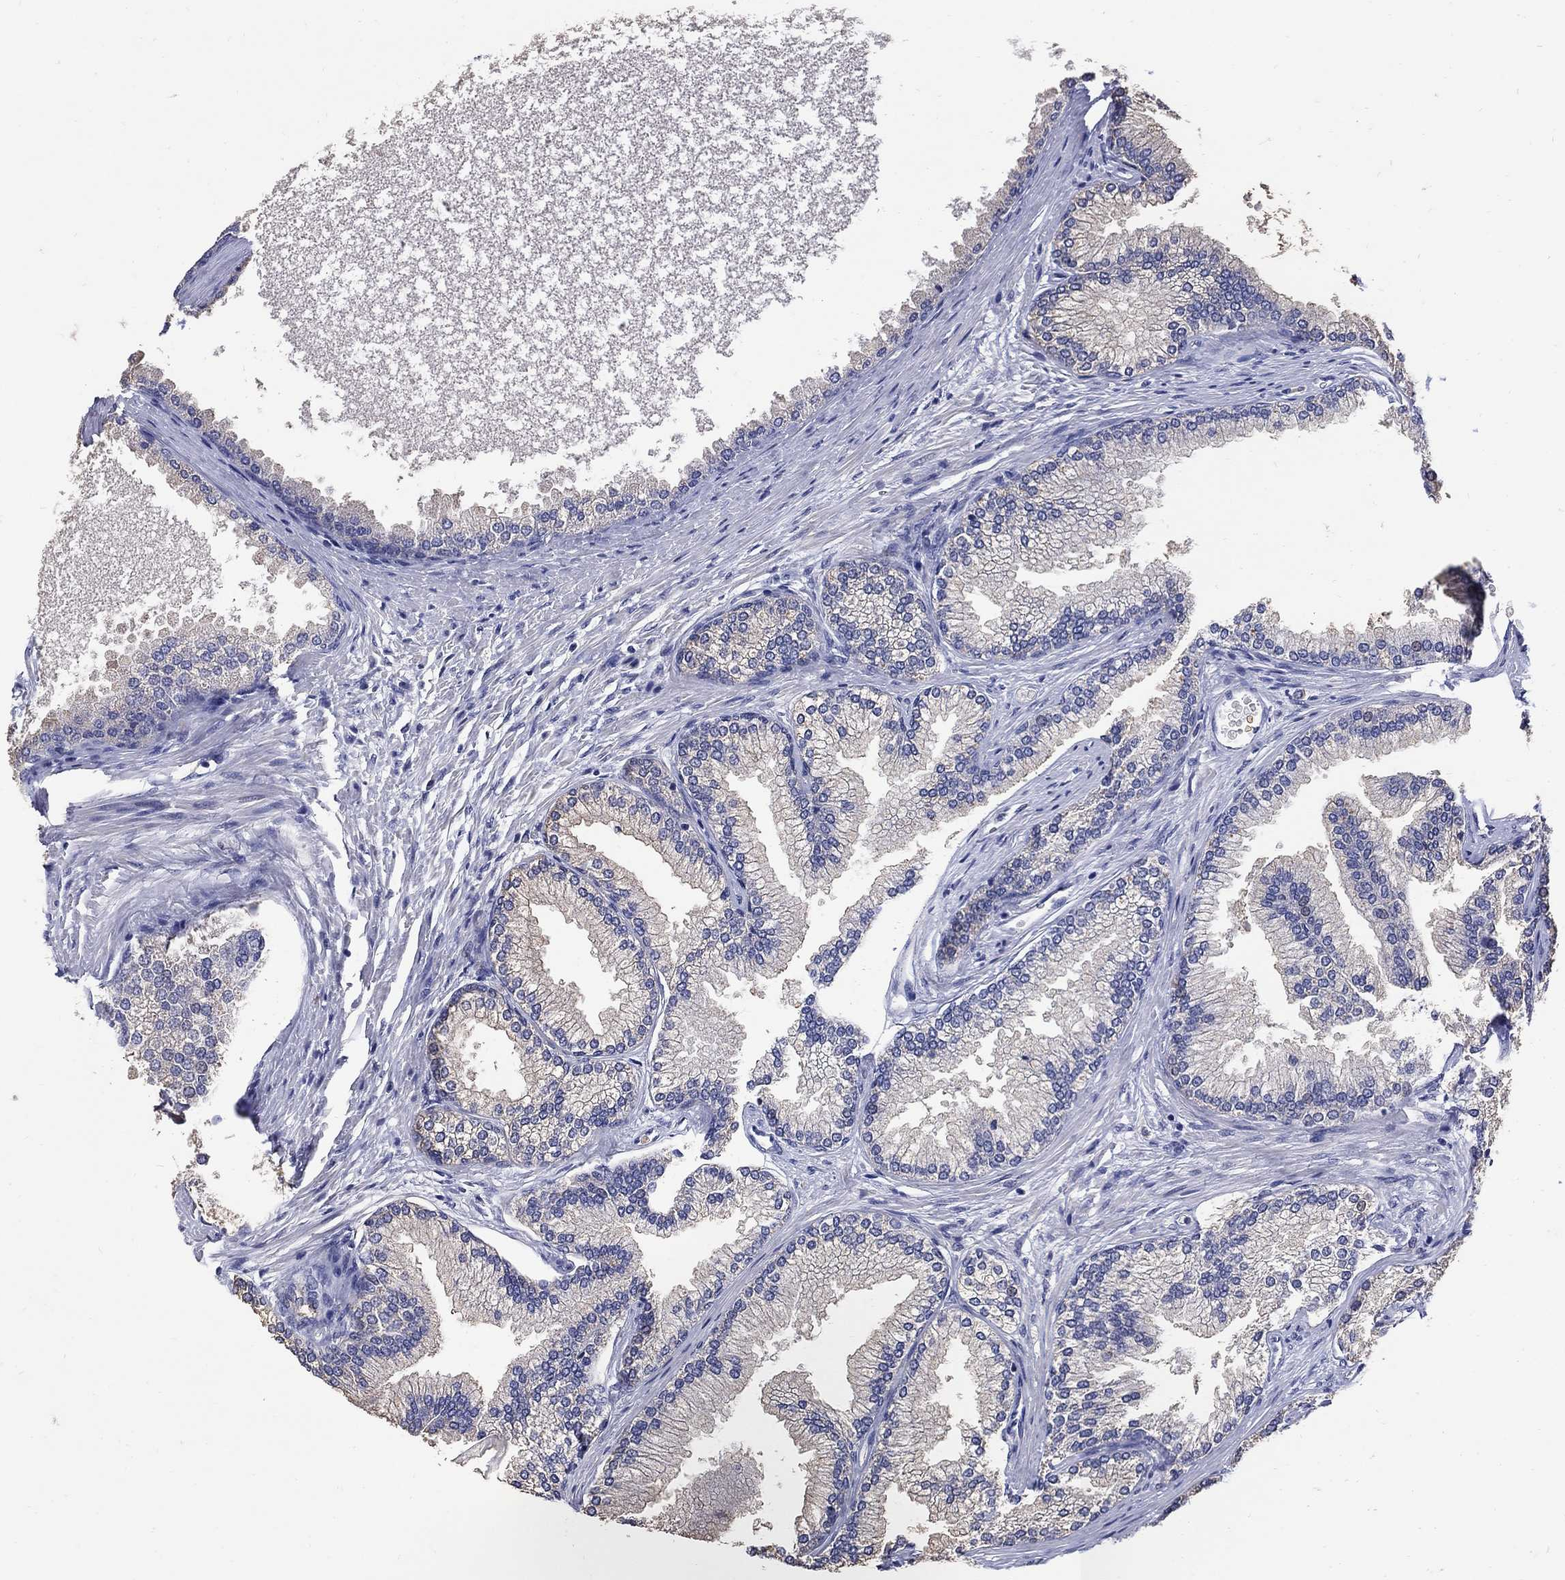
{"staining": {"intensity": "weak", "quantity": "<25%", "location": "nuclear"}, "tissue": "prostate", "cell_type": "Glandular cells", "image_type": "normal", "snomed": [{"axis": "morphology", "description": "Normal tissue, NOS"}, {"axis": "topography", "description": "Prostate"}], "caption": "The immunohistochemistry (IHC) histopathology image has no significant staining in glandular cells of prostate.", "gene": "CETN1", "patient": {"sex": "male", "age": 72}}